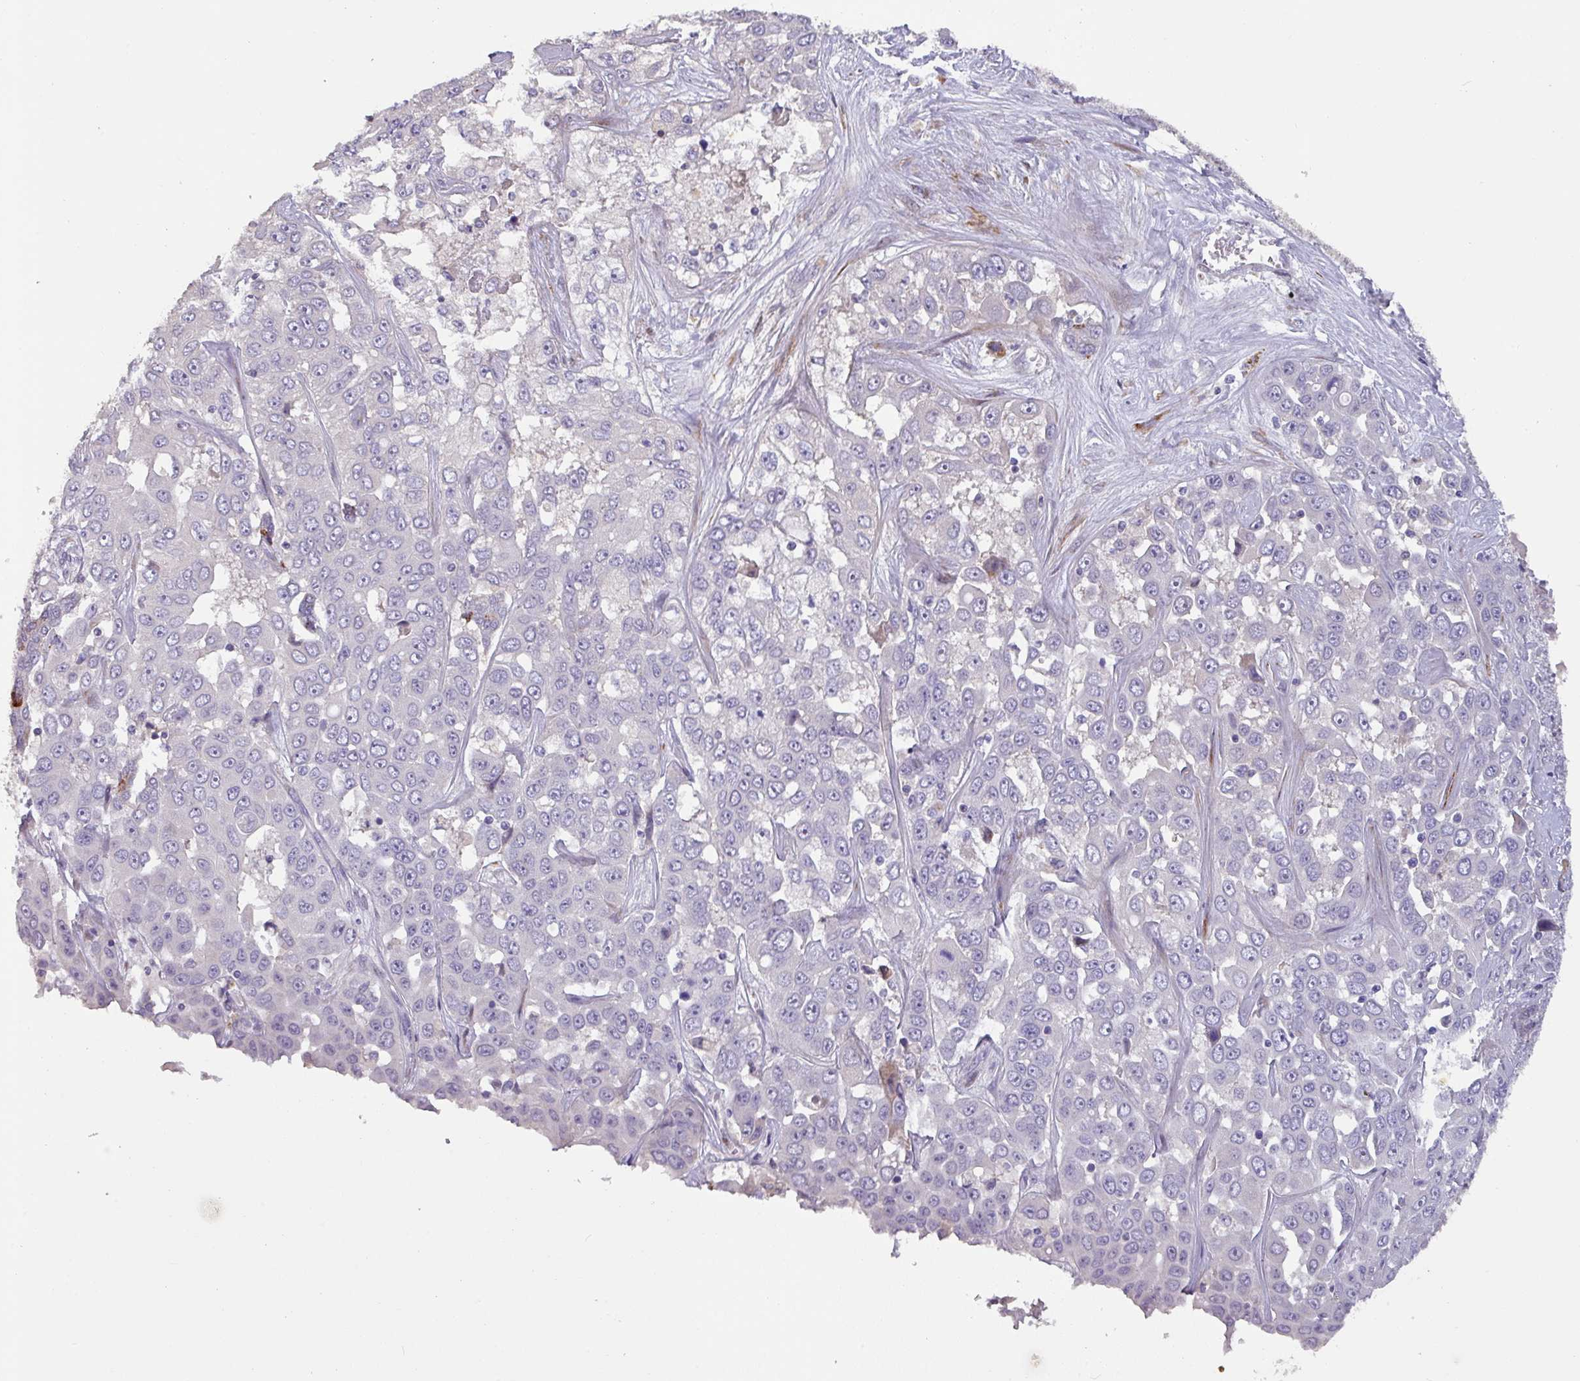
{"staining": {"intensity": "negative", "quantity": "none", "location": "none"}, "tissue": "liver cancer", "cell_type": "Tumor cells", "image_type": "cancer", "snomed": [{"axis": "morphology", "description": "Cholangiocarcinoma"}, {"axis": "topography", "description": "Liver"}], "caption": "Image shows no protein expression in tumor cells of liver cancer tissue.", "gene": "KLHL3", "patient": {"sex": "female", "age": 52}}